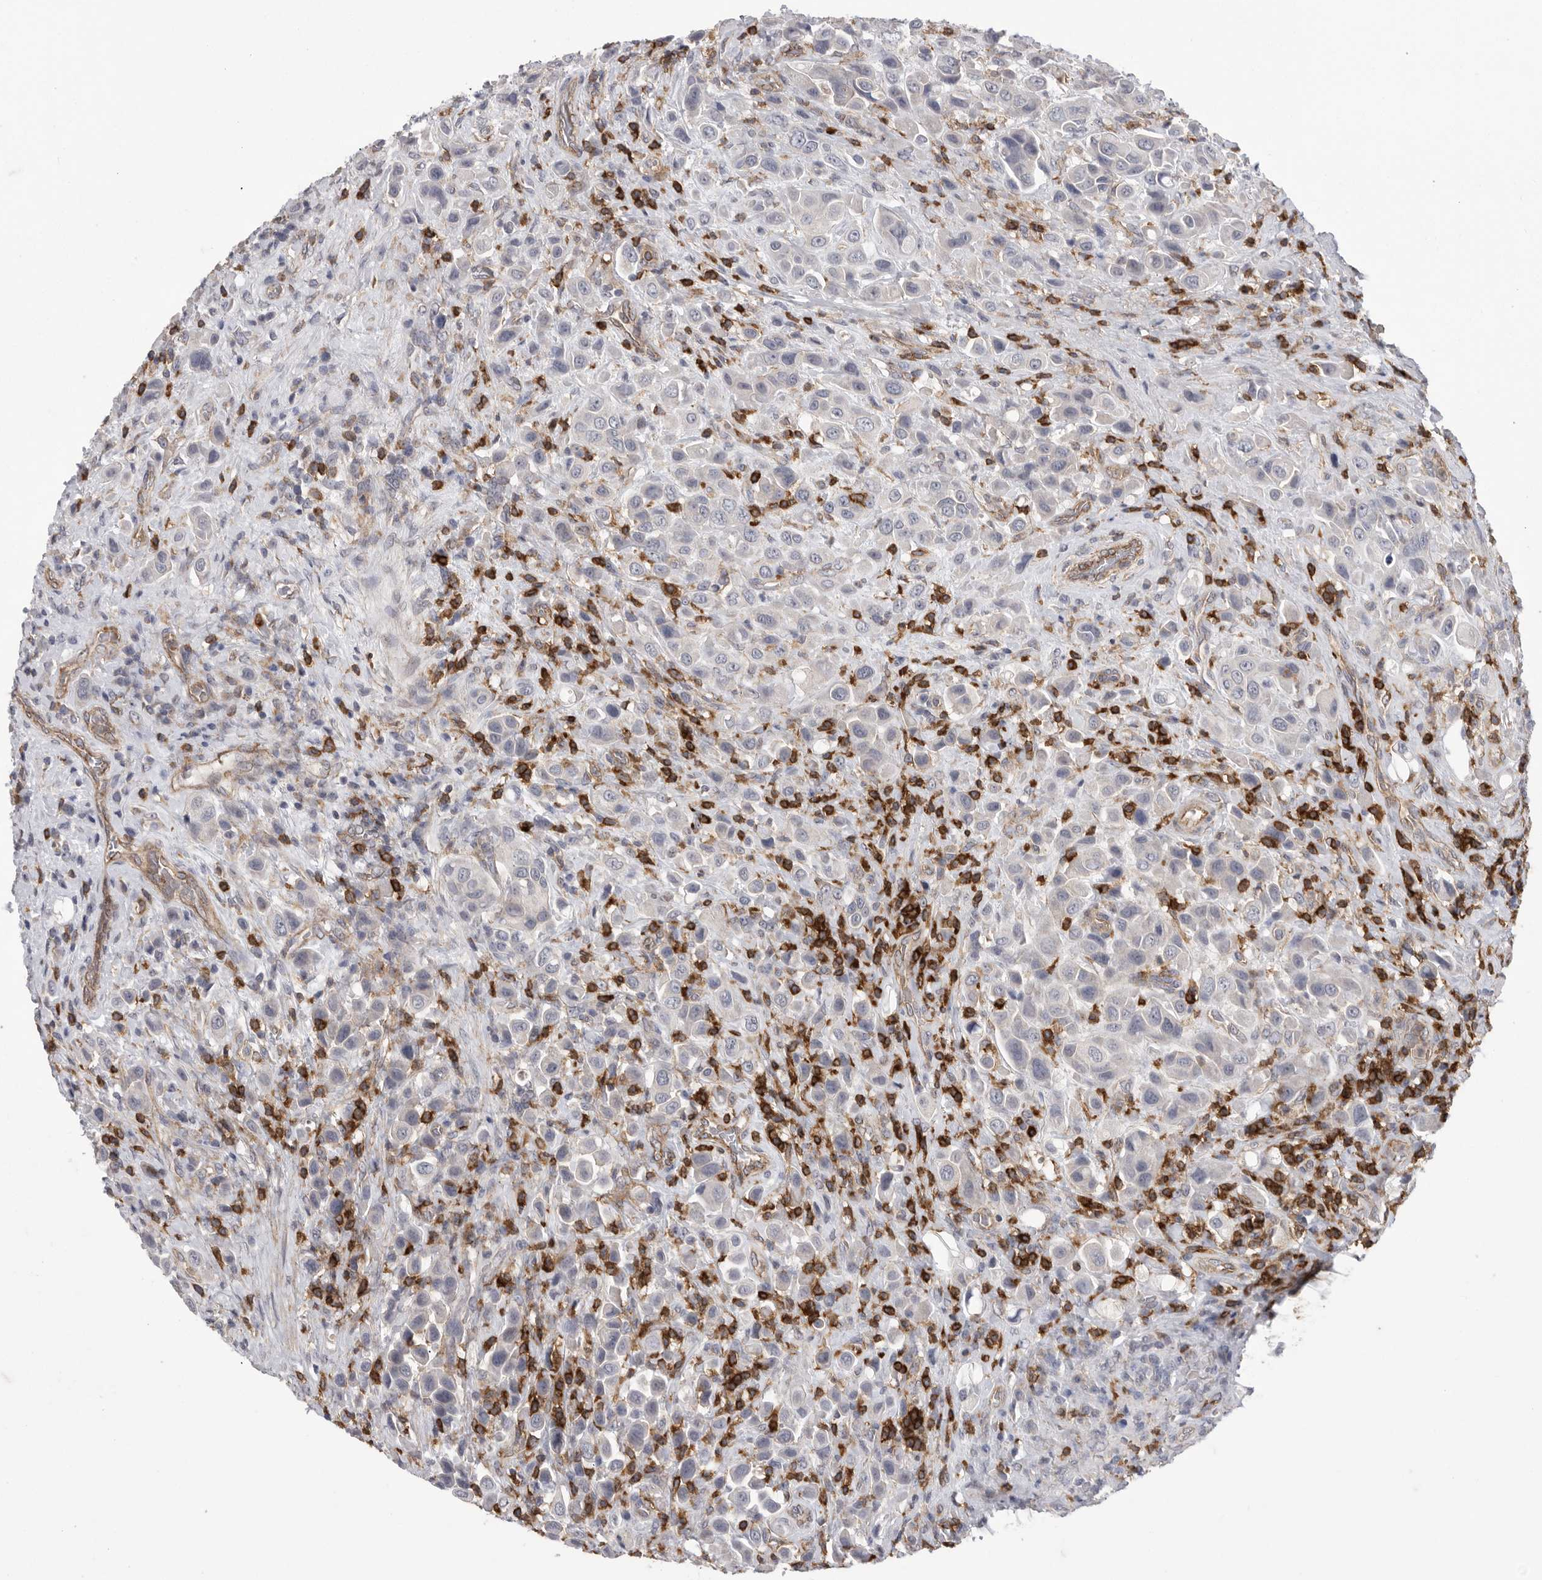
{"staining": {"intensity": "negative", "quantity": "none", "location": "none"}, "tissue": "urothelial cancer", "cell_type": "Tumor cells", "image_type": "cancer", "snomed": [{"axis": "morphology", "description": "Urothelial carcinoma, High grade"}, {"axis": "topography", "description": "Urinary bladder"}], "caption": "Tumor cells are negative for protein expression in human urothelial cancer.", "gene": "SIGLEC10", "patient": {"sex": "male", "age": 50}}